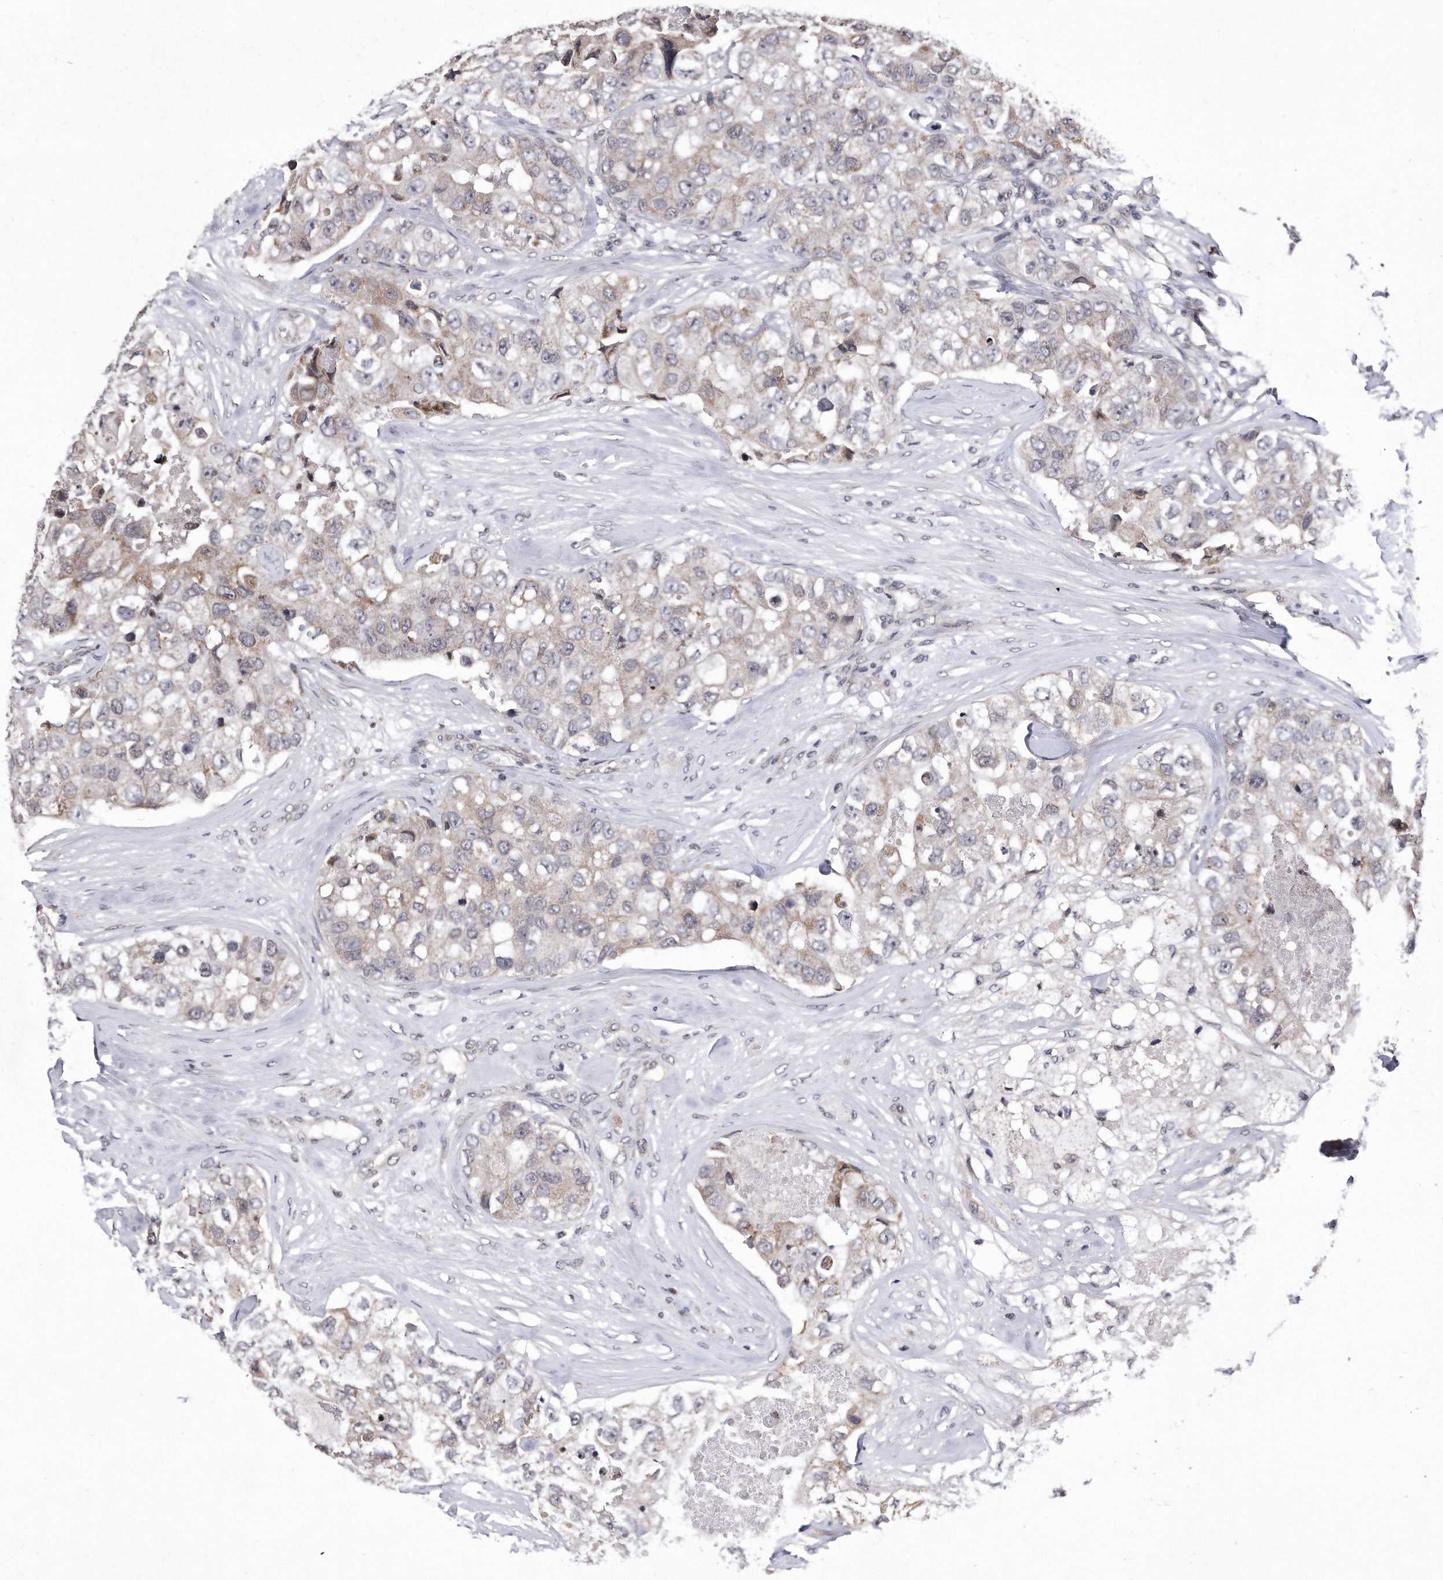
{"staining": {"intensity": "weak", "quantity": "<25%", "location": "cytoplasmic/membranous"}, "tissue": "breast cancer", "cell_type": "Tumor cells", "image_type": "cancer", "snomed": [{"axis": "morphology", "description": "Duct carcinoma"}, {"axis": "topography", "description": "Breast"}], "caption": "Human breast cancer stained for a protein using immunohistochemistry exhibits no expression in tumor cells.", "gene": "DAB1", "patient": {"sex": "female", "age": 62}}